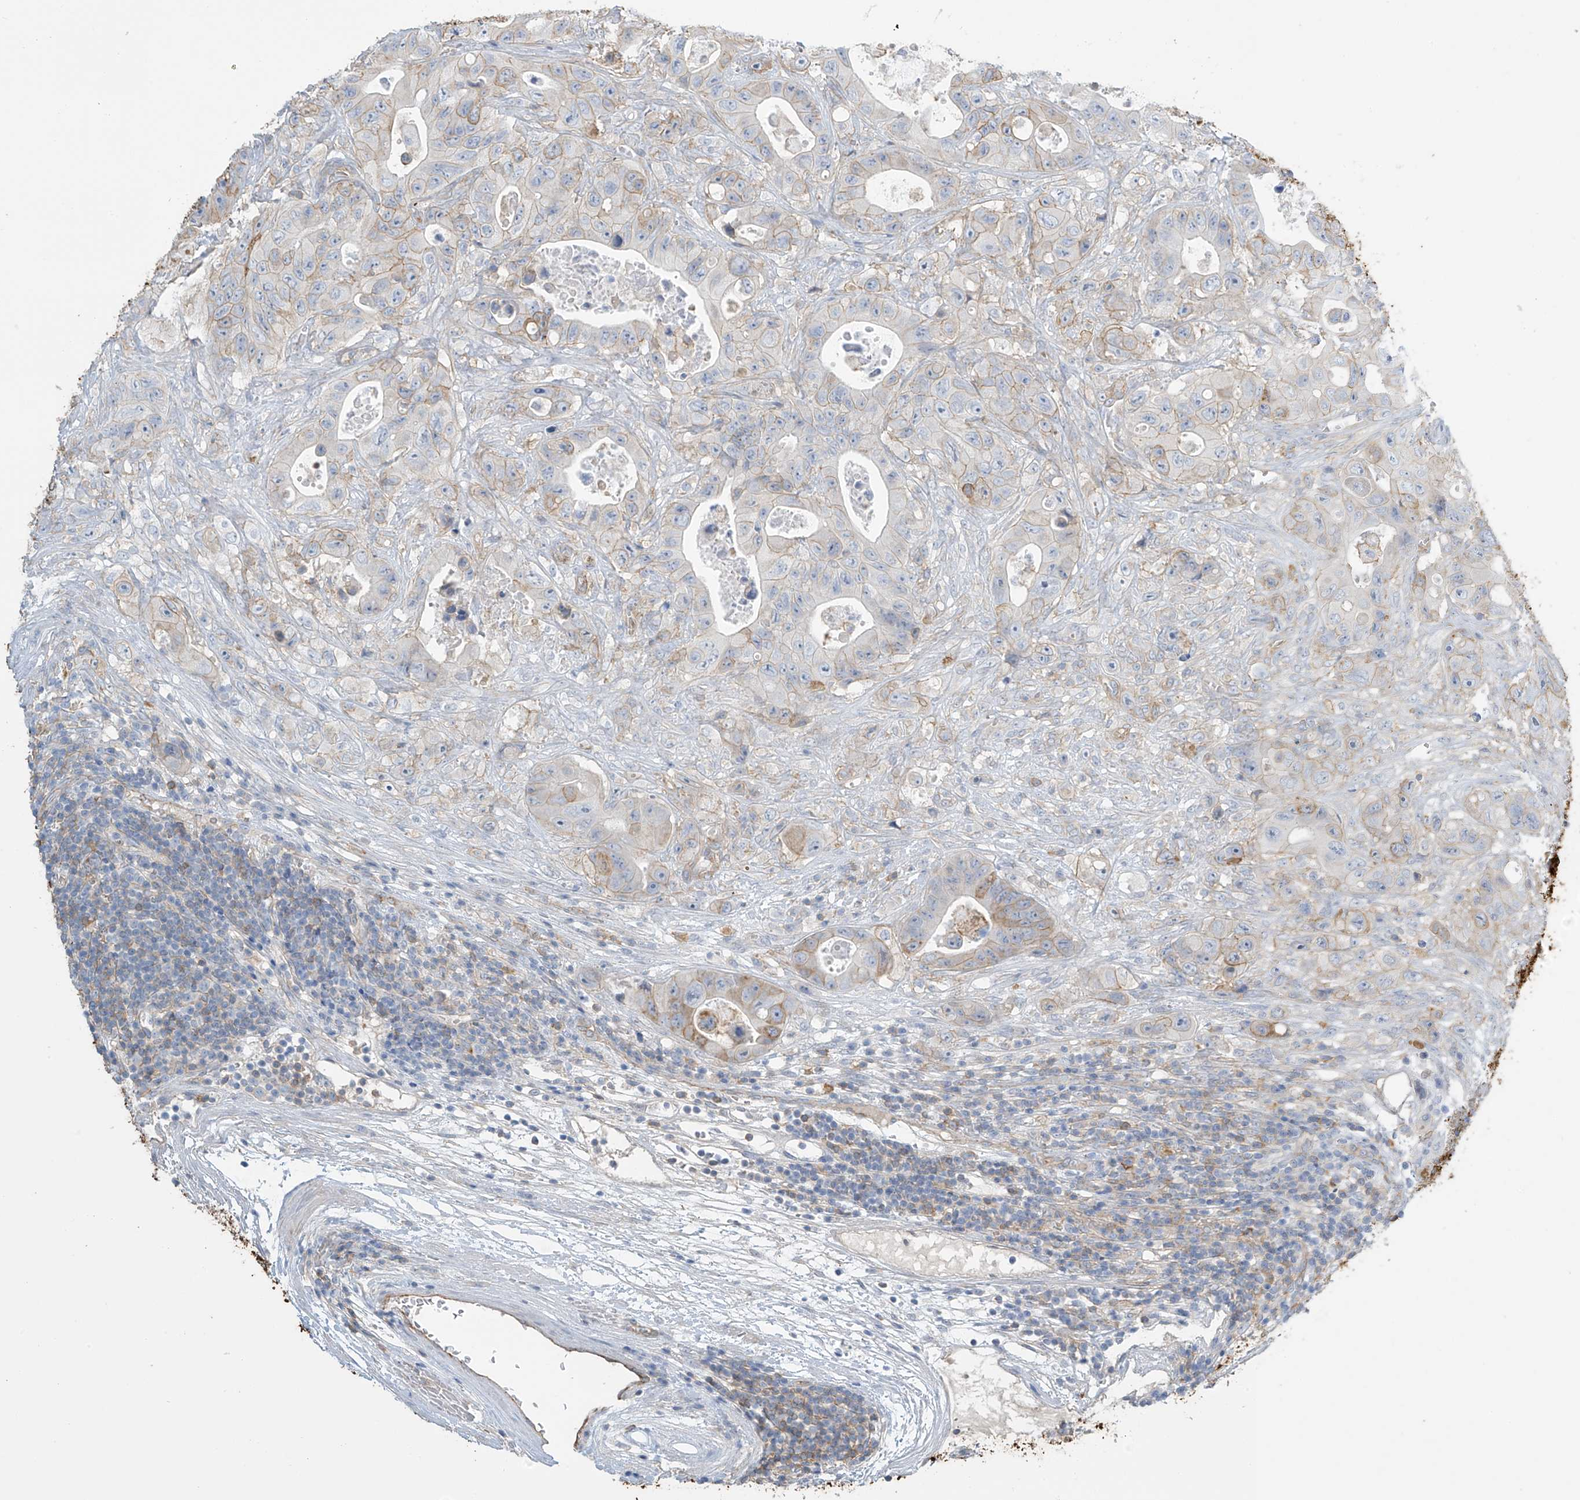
{"staining": {"intensity": "moderate", "quantity": "25%-75%", "location": "cytoplasmic/membranous"}, "tissue": "colorectal cancer", "cell_type": "Tumor cells", "image_type": "cancer", "snomed": [{"axis": "morphology", "description": "Adenocarcinoma, NOS"}, {"axis": "topography", "description": "Colon"}], "caption": "DAB immunohistochemical staining of human colorectal adenocarcinoma demonstrates moderate cytoplasmic/membranous protein positivity in about 25%-75% of tumor cells.", "gene": "ZNF846", "patient": {"sex": "female", "age": 46}}